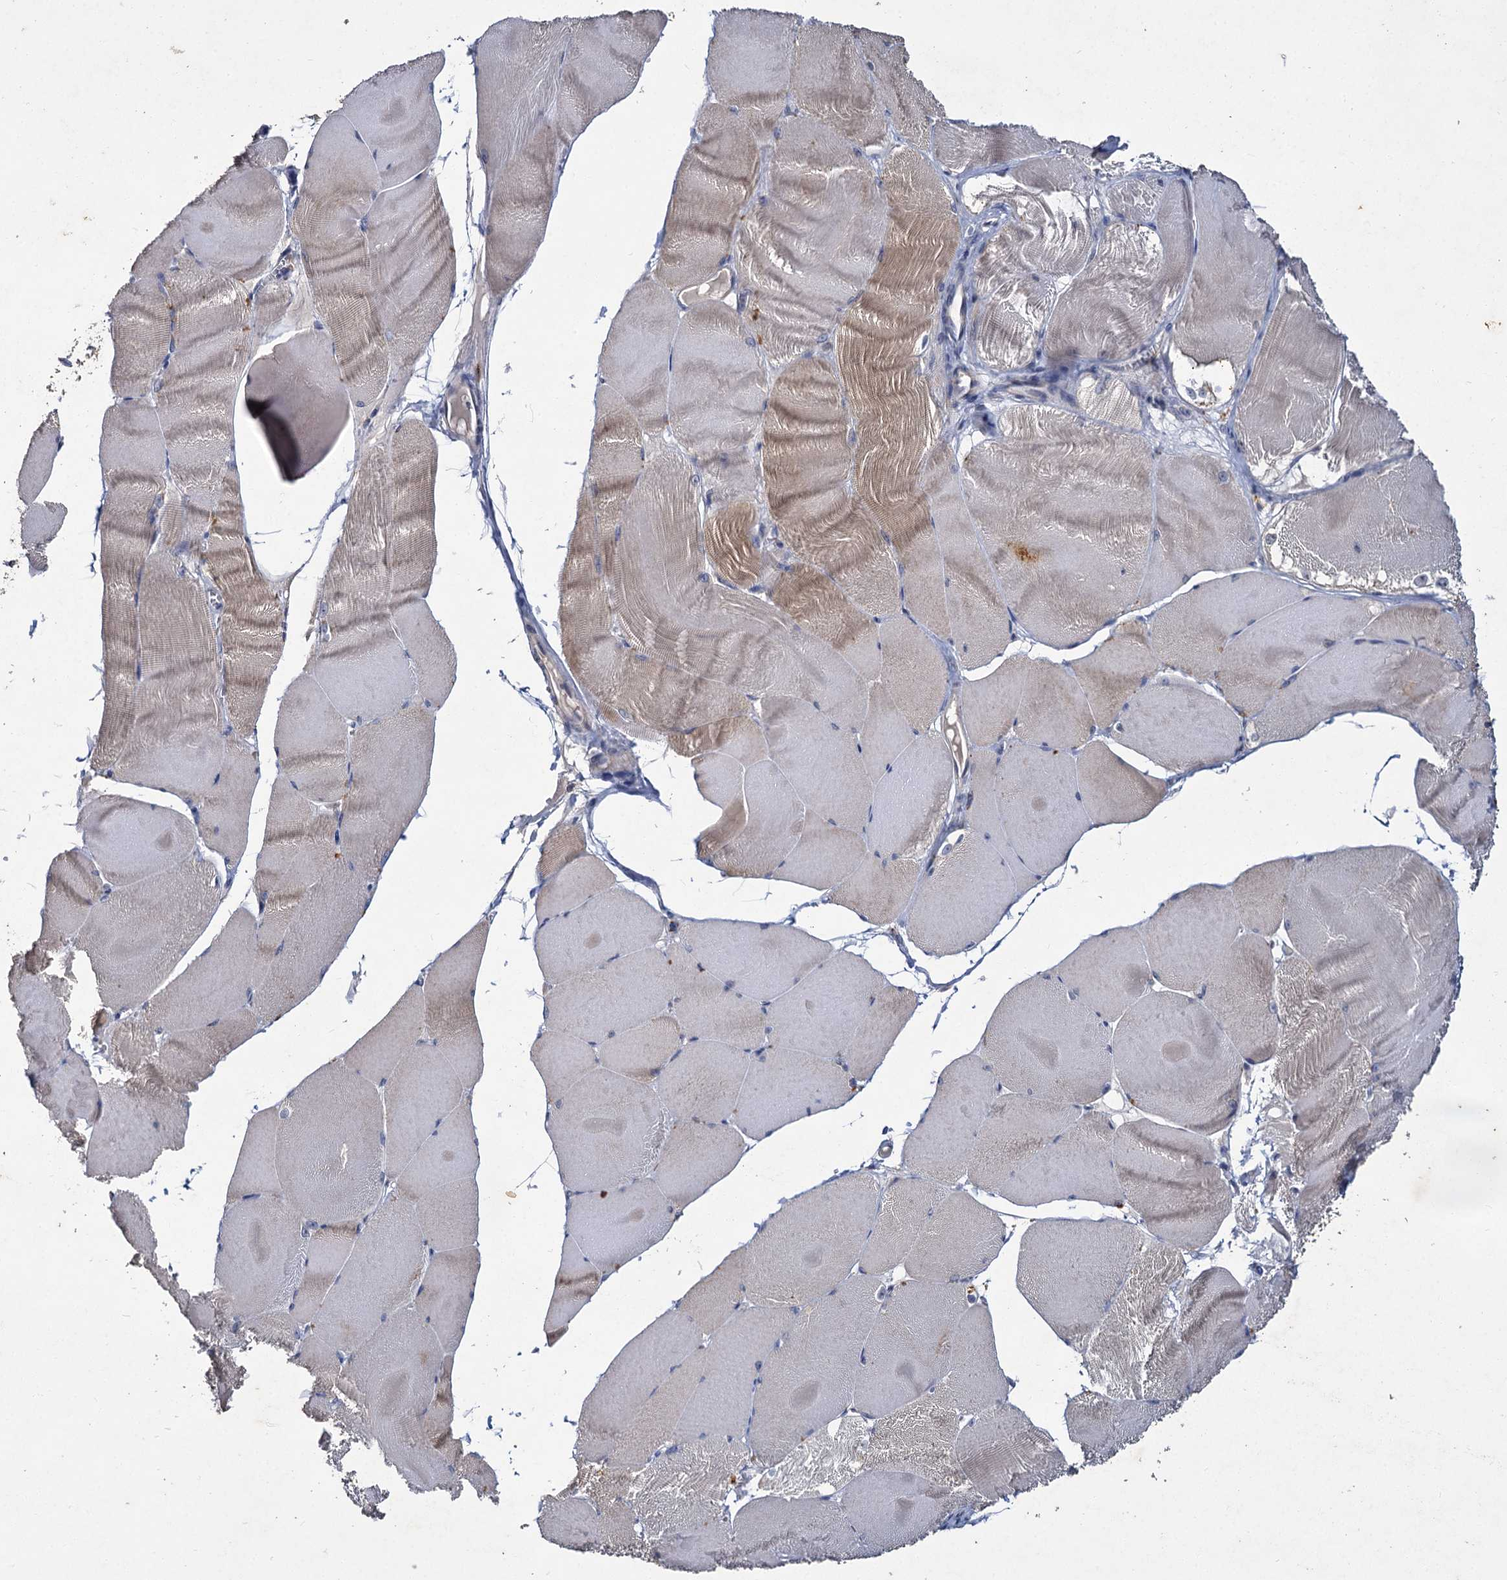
{"staining": {"intensity": "weak", "quantity": "25%-75%", "location": "cytoplasmic/membranous"}, "tissue": "skeletal muscle", "cell_type": "Myocytes", "image_type": "normal", "snomed": [{"axis": "morphology", "description": "Normal tissue, NOS"}, {"axis": "morphology", "description": "Basal cell carcinoma"}, {"axis": "topography", "description": "Skeletal muscle"}], "caption": "Protein staining by IHC shows weak cytoplasmic/membranous positivity in approximately 25%-75% of myocytes in benign skeletal muscle.", "gene": "ATP9A", "patient": {"sex": "female", "age": 64}}